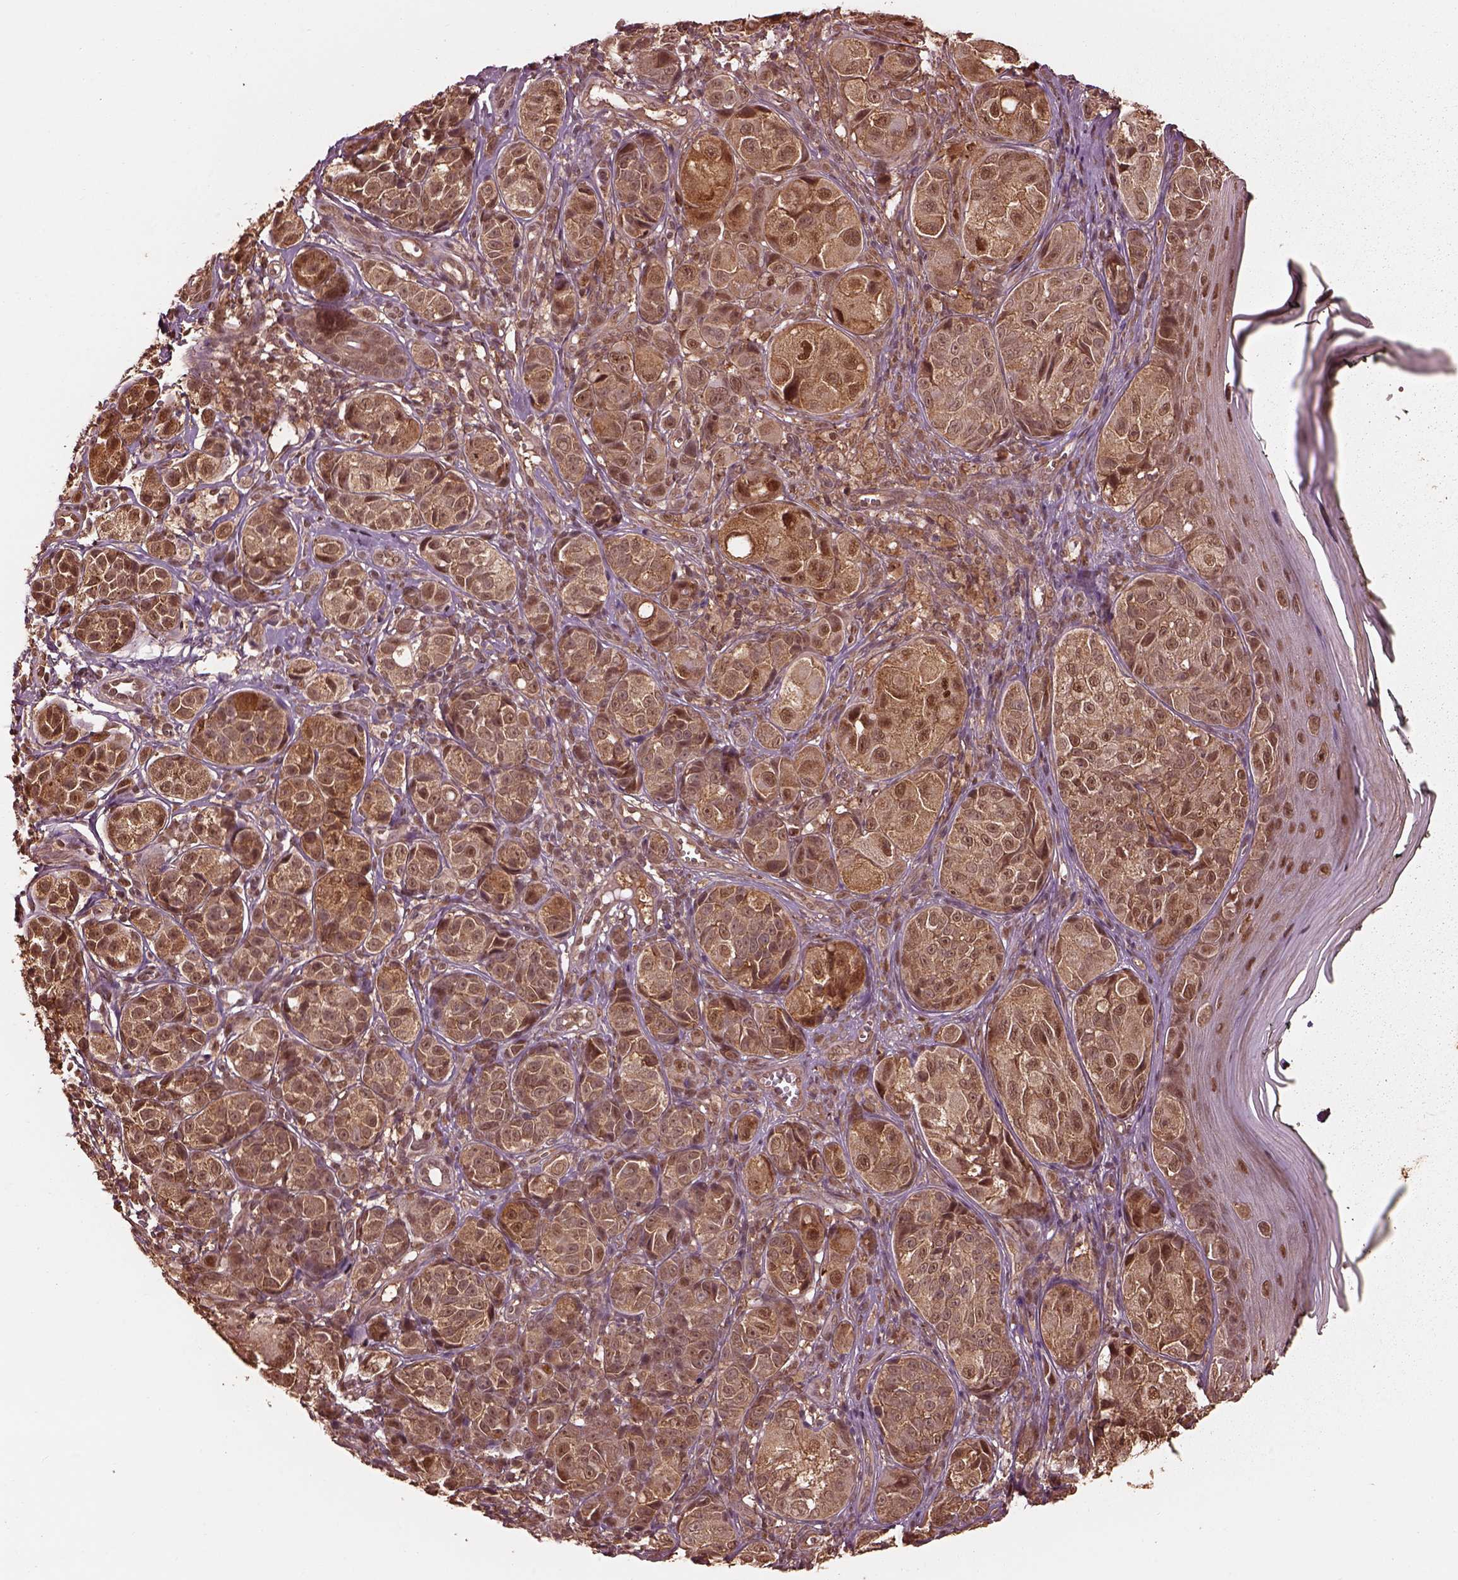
{"staining": {"intensity": "moderate", "quantity": "25%-75%", "location": "cytoplasmic/membranous"}, "tissue": "melanoma", "cell_type": "Tumor cells", "image_type": "cancer", "snomed": [{"axis": "morphology", "description": "Malignant melanoma, NOS"}, {"axis": "topography", "description": "Skin"}], "caption": "Immunohistochemistry (IHC) (DAB (3,3'-diaminobenzidine)) staining of human melanoma reveals moderate cytoplasmic/membranous protein positivity in about 25%-75% of tumor cells.", "gene": "PSMC5", "patient": {"sex": "male", "age": 48}}